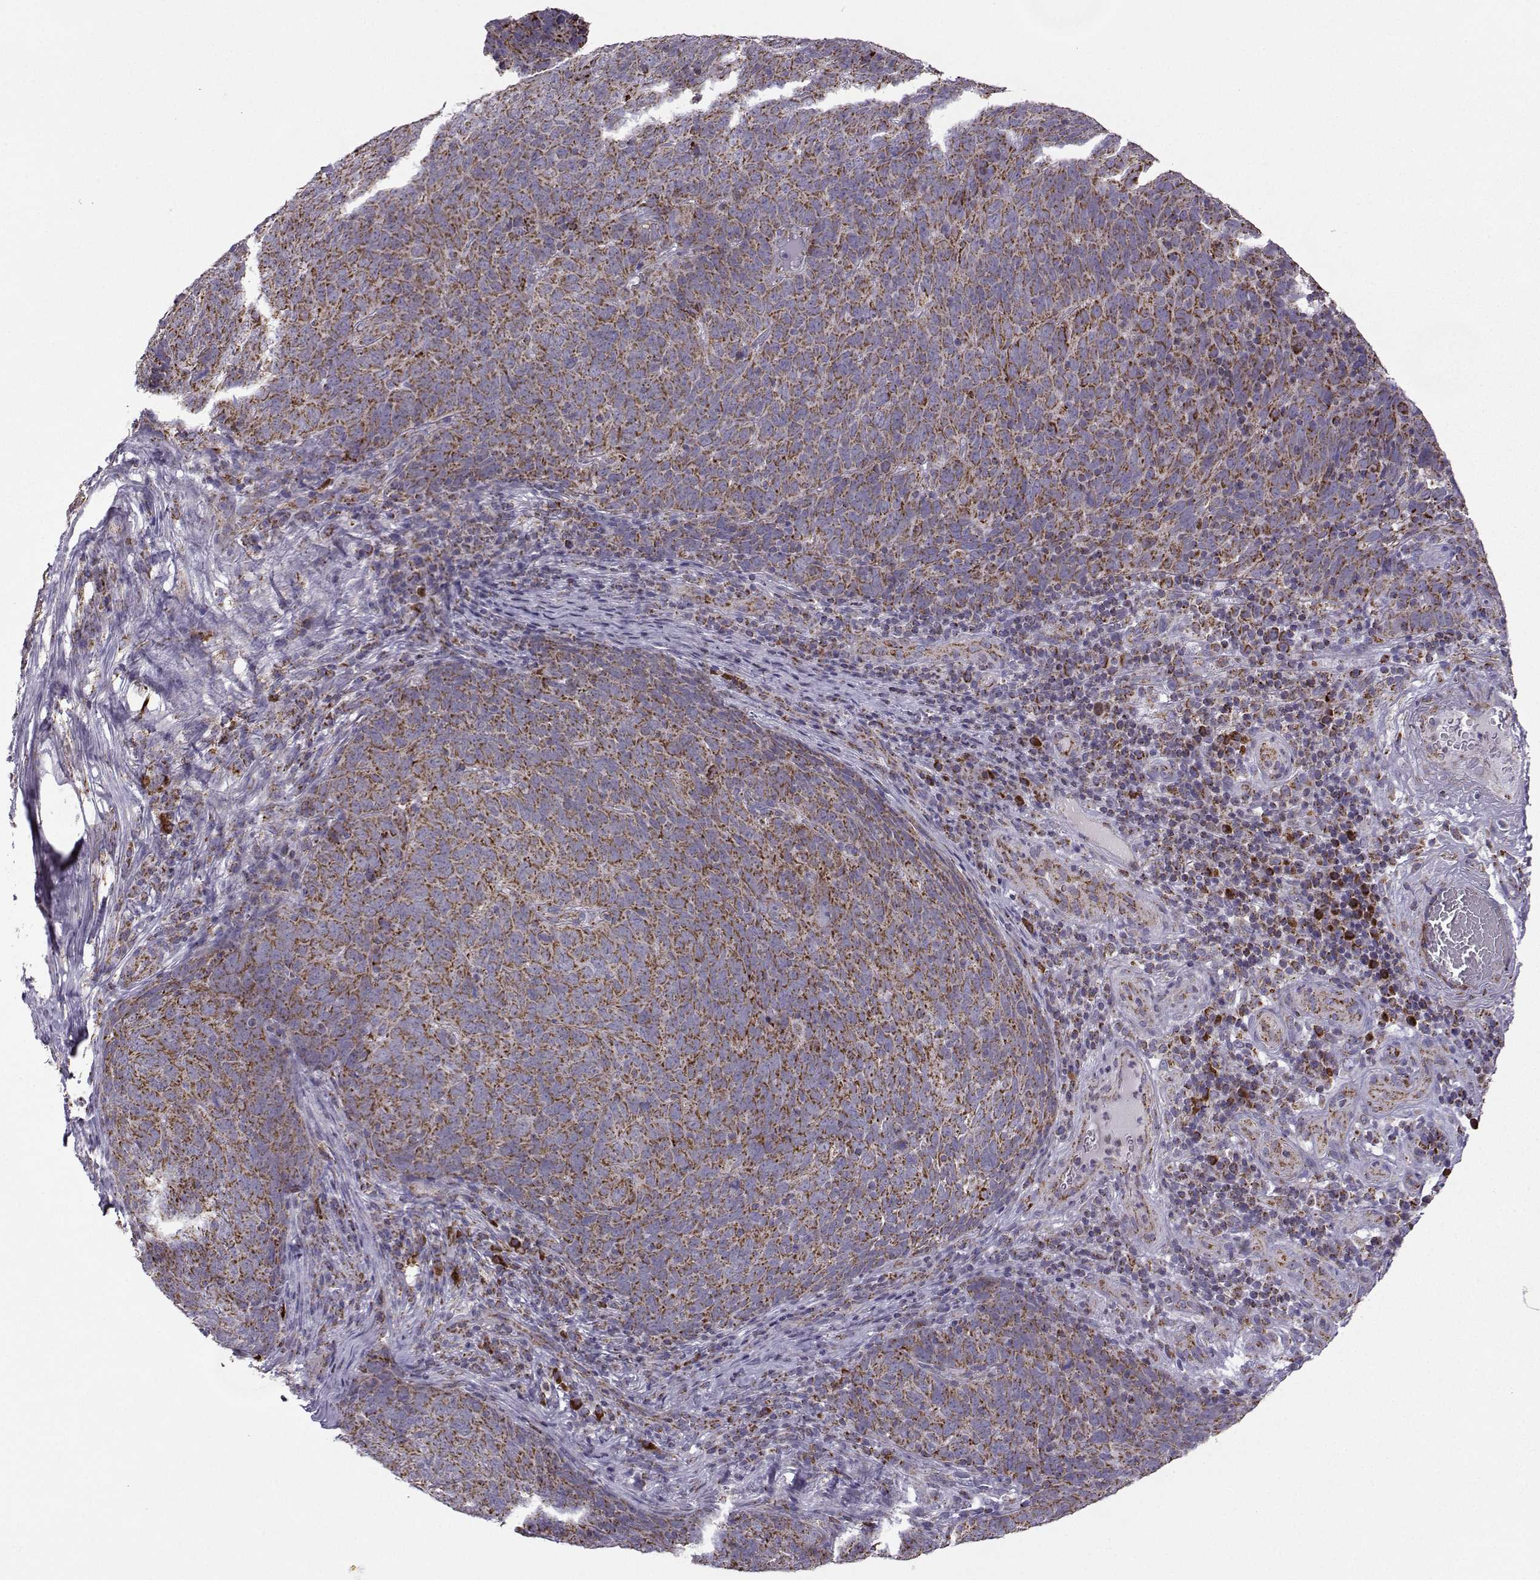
{"staining": {"intensity": "strong", "quantity": ">75%", "location": "cytoplasmic/membranous"}, "tissue": "skin cancer", "cell_type": "Tumor cells", "image_type": "cancer", "snomed": [{"axis": "morphology", "description": "Squamous cell carcinoma, NOS"}, {"axis": "topography", "description": "Skin"}, {"axis": "topography", "description": "Anal"}], "caption": "Skin cancer (squamous cell carcinoma) tissue exhibits strong cytoplasmic/membranous staining in about >75% of tumor cells Using DAB (3,3'-diaminobenzidine) (brown) and hematoxylin (blue) stains, captured at high magnification using brightfield microscopy.", "gene": "NECAB3", "patient": {"sex": "female", "age": 51}}